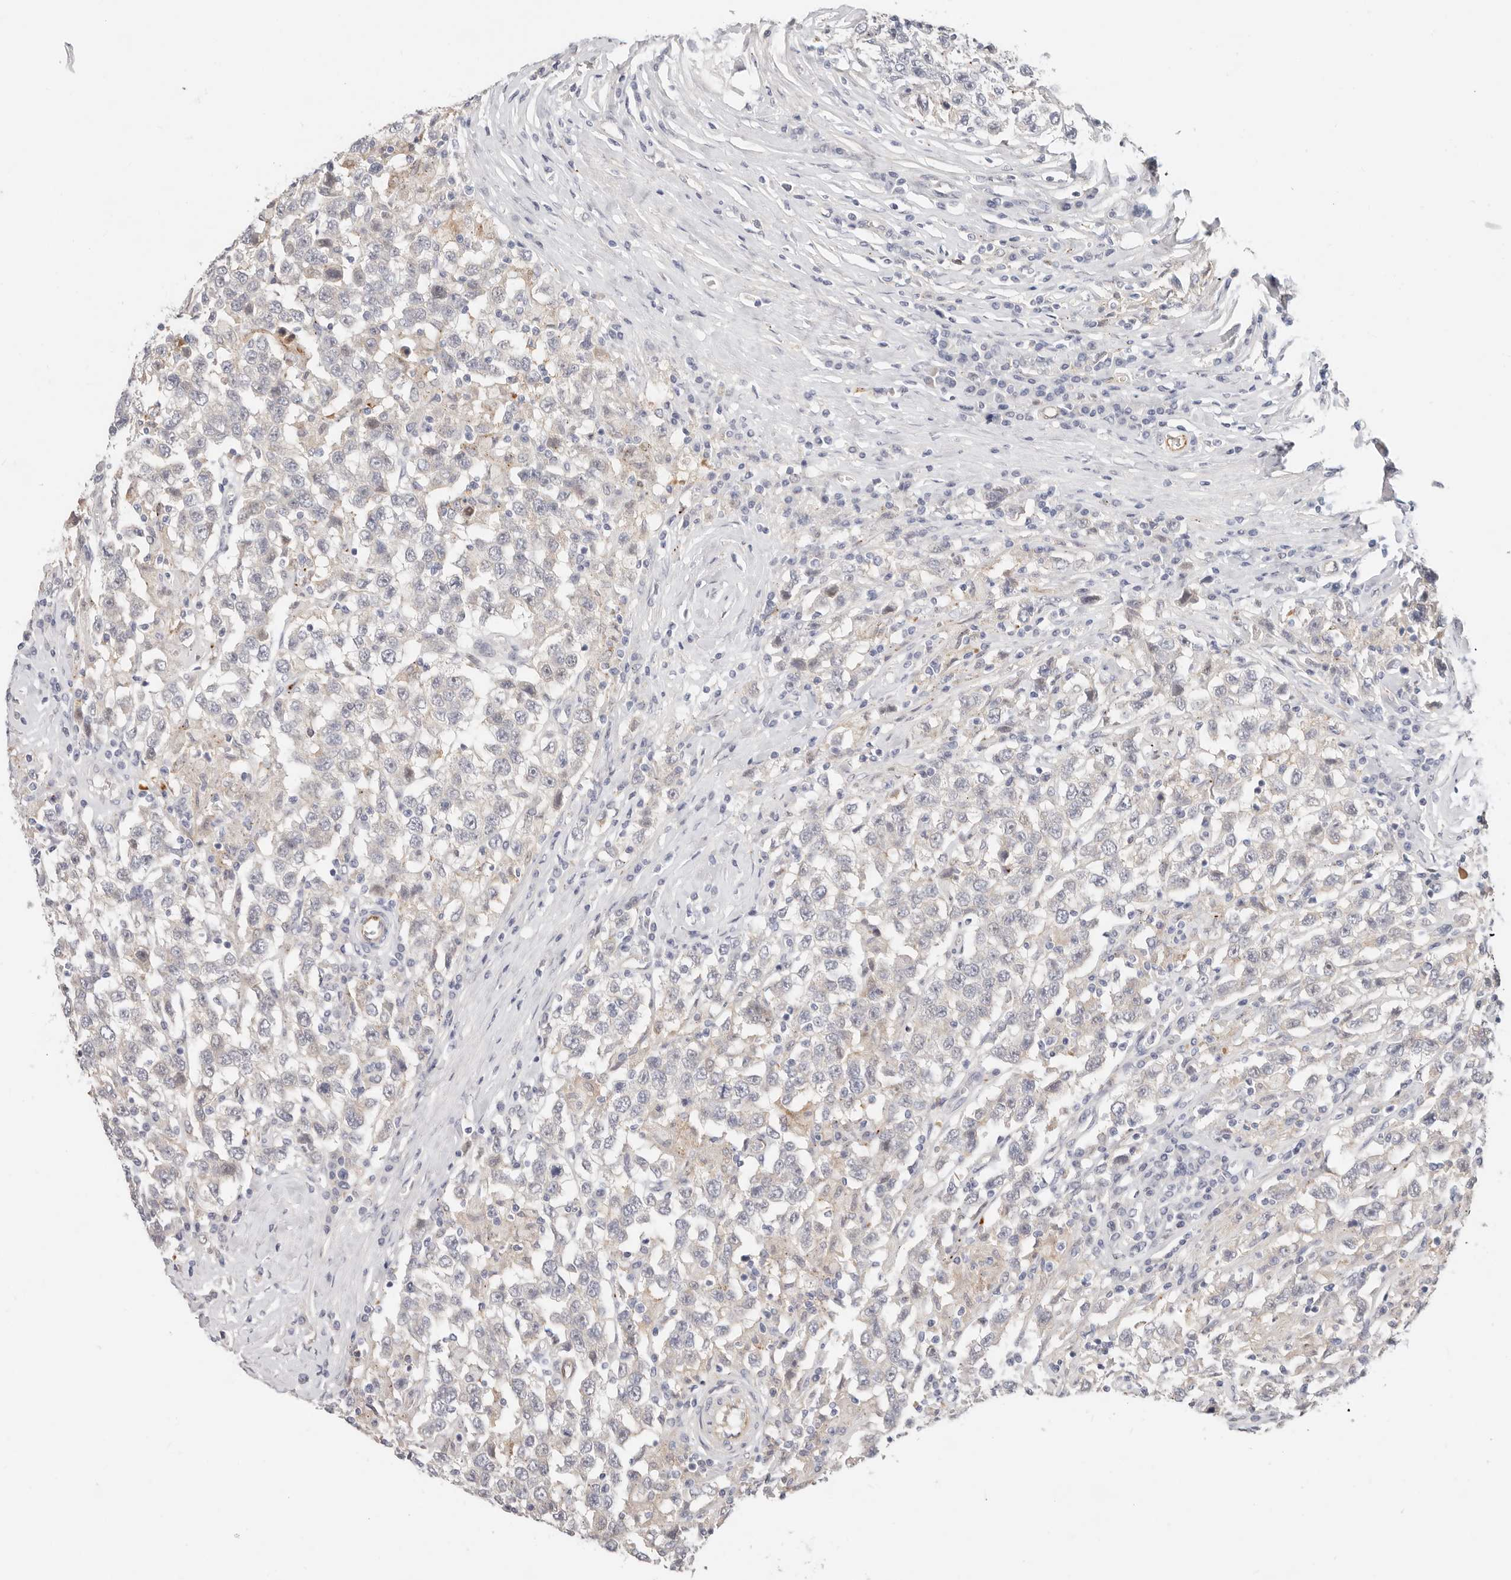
{"staining": {"intensity": "negative", "quantity": "none", "location": "none"}, "tissue": "testis cancer", "cell_type": "Tumor cells", "image_type": "cancer", "snomed": [{"axis": "morphology", "description": "Seminoma, NOS"}, {"axis": "topography", "description": "Testis"}], "caption": "IHC of testis seminoma reveals no staining in tumor cells.", "gene": "ZRANB1", "patient": {"sex": "male", "age": 41}}